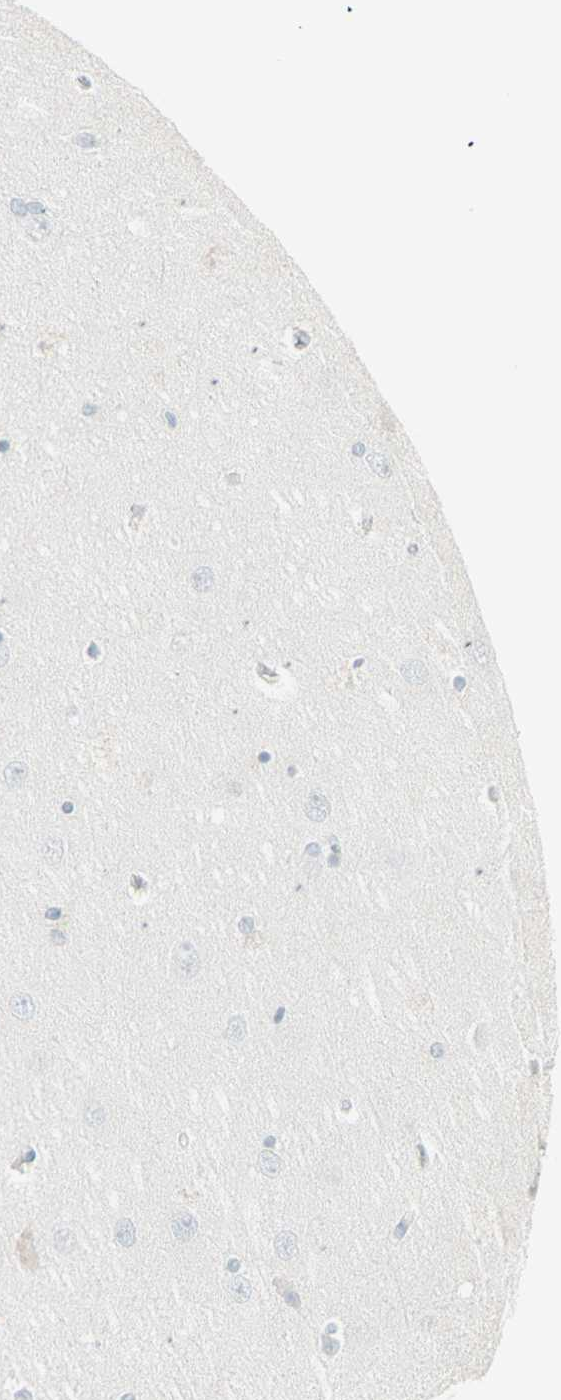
{"staining": {"intensity": "negative", "quantity": "none", "location": "none"}, "tissue": "hippocampus", "cell_type": "Glial cells", "image_type": "normal", "snomed": [{"axis": "morphology", "description": "Normal tissue, NOS"}, {"axis": "topography", "description": "Hippocampus"}], "caption": "High power microscopy image of an immunohistochemistry histopathology image of unremarkable hippocampus, revealing no significant staining in glial cells. Nuclei are stained in blue.", "gene": "YBX2", "patient": {"sex": "female", "age": 54}}